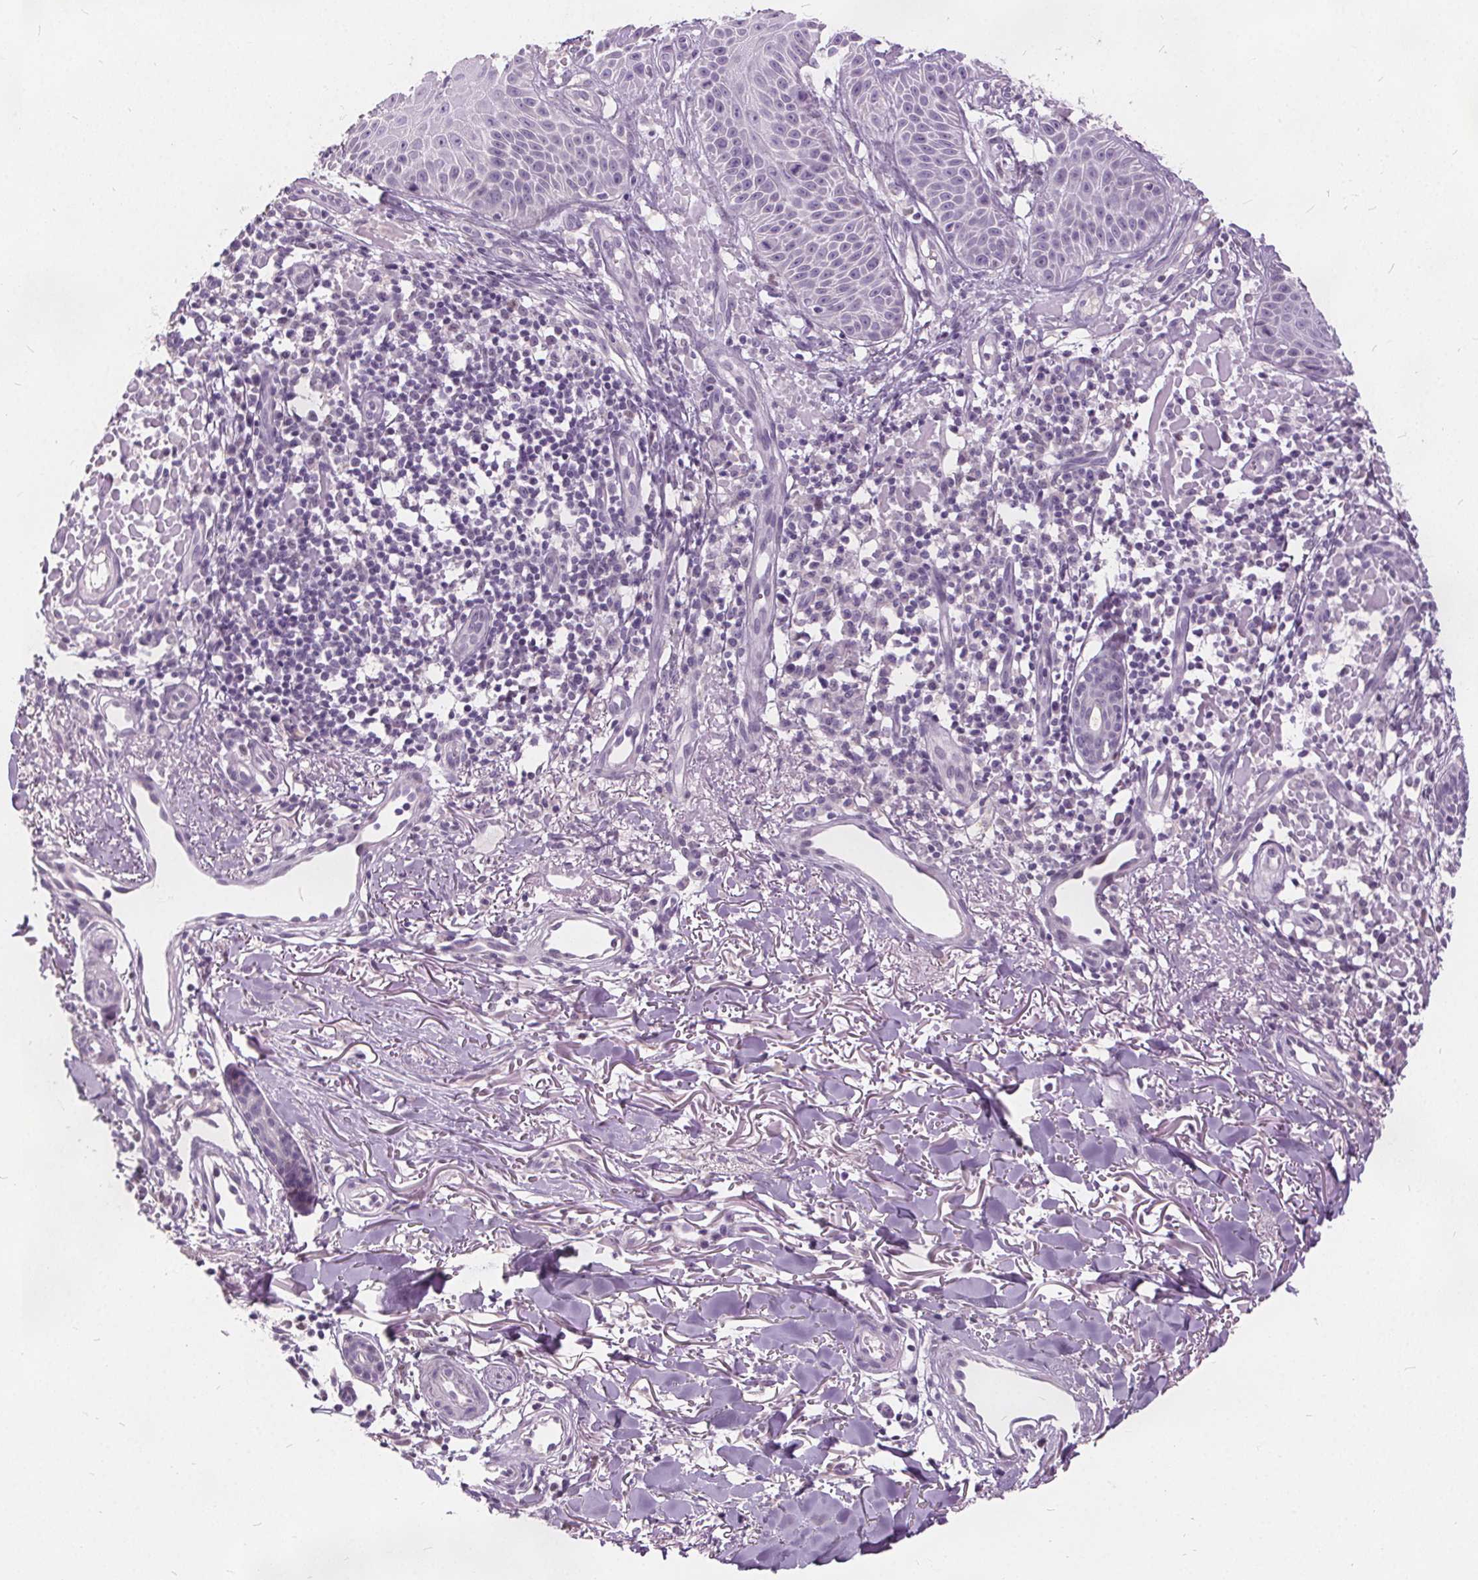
{"staining": {"intensity": "negative", "quantity": "none", "location": "none"}, "tissue": "skin cancer", "cell_type": "Tumor cells", "image_type": "cancer", "snomed": [{"axis": "morphology", "description": "Basal cell carcinoma"}, {"axis": "topography", "description": "Skin"}], "caption": "Tumor cells show no significant staining in basal cell carcinoma (skin).", "gene": "ACOX2", "patient": {"sex": "male", "age": 88}}